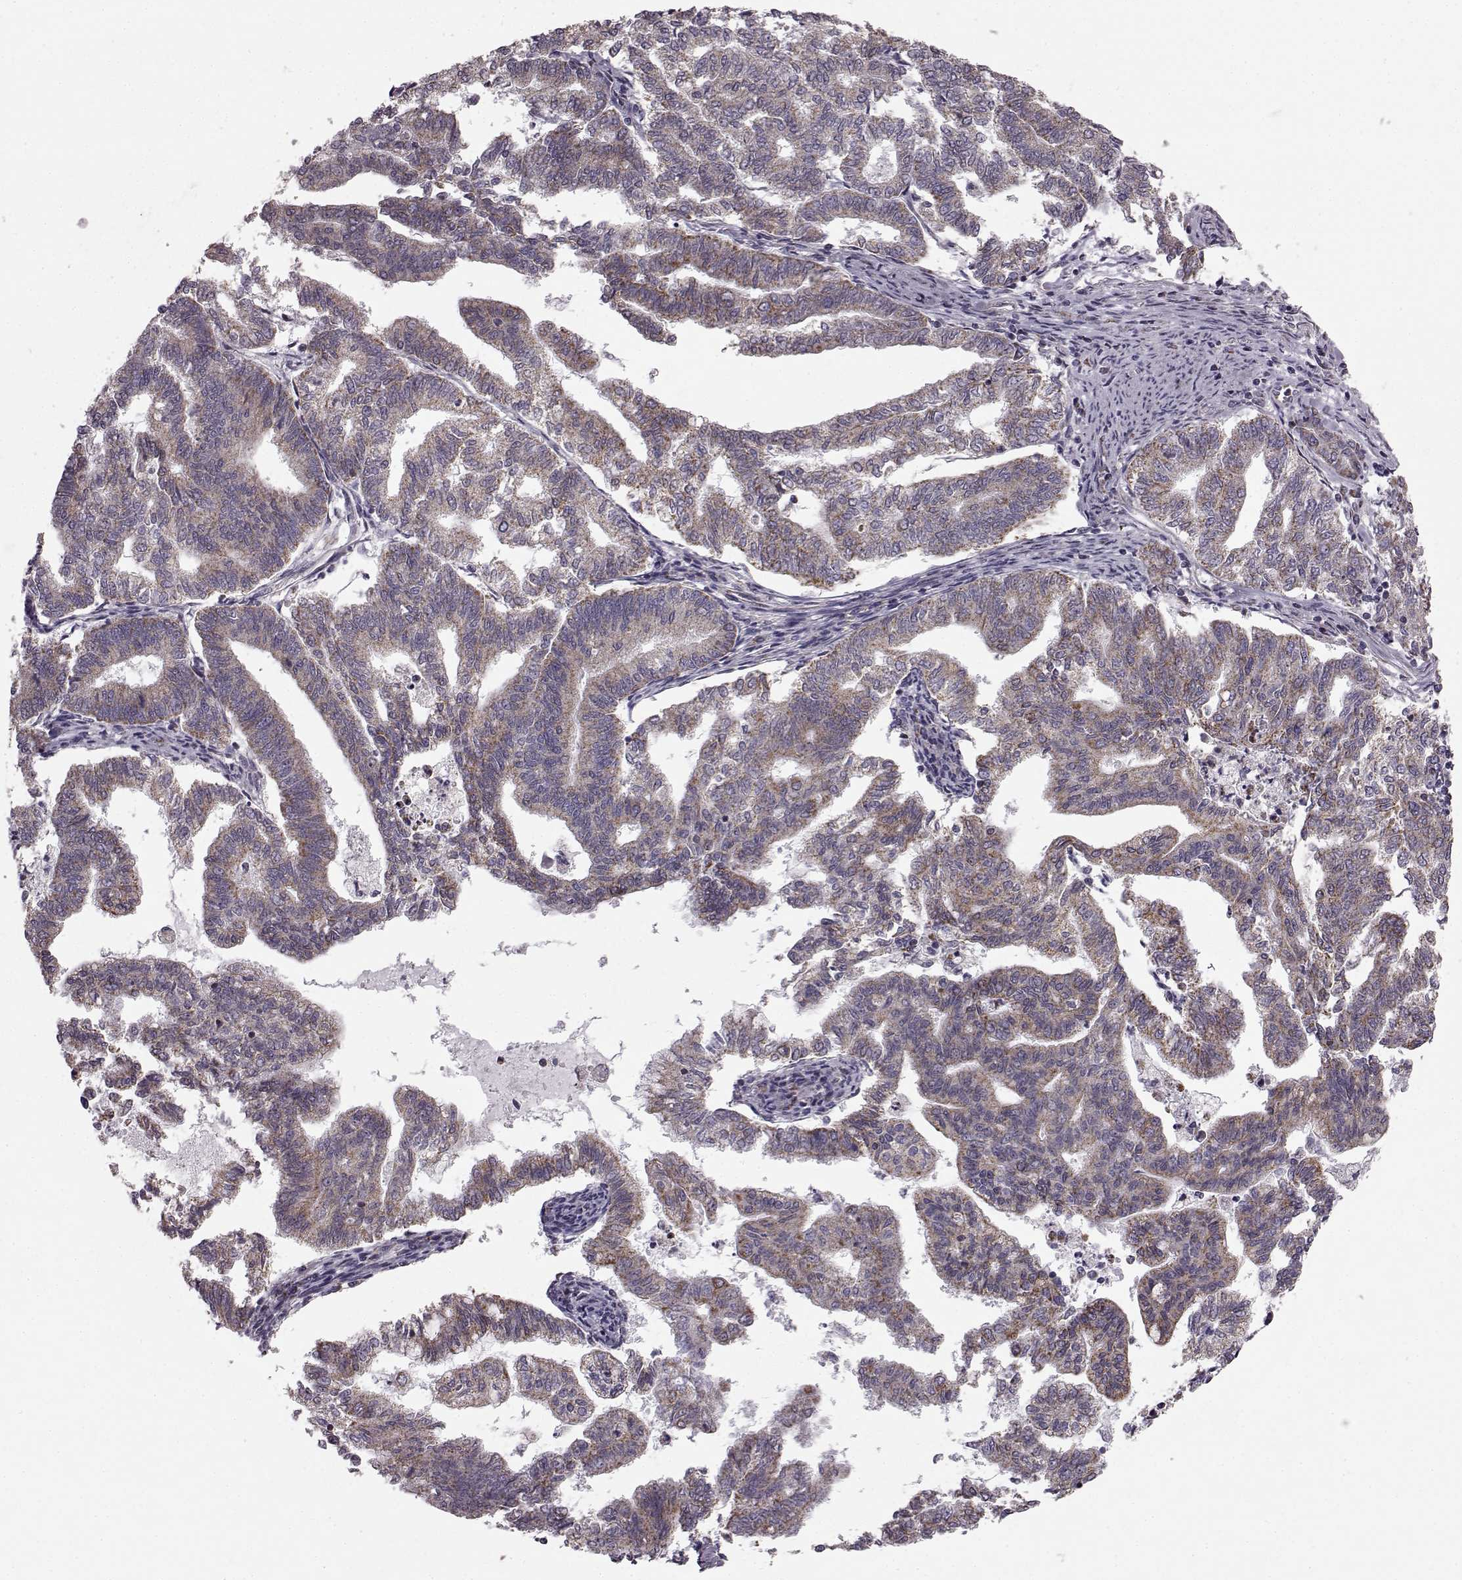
{"staining": {"intensity": "moderate", "quantity": ">75%", "location": "cytoplasmic/membranous"}, "tissue": "endometrial cancer", "cell_type": "Tumor cells", "image_type": "cancer", "snomed": [{"axis": "morphology", "description": "Adenocarcinoma, NOS"}, {"axis": "topography", "description": "Endometrium"}], "caption": "Tumor cells show medium levels of moderate cytoplasmic/membranous expression in about >75% of cells in endometrial adenocarcinoma.", "gene": "FAM8A1", "patient": {"sex": "female", "age": 79}}